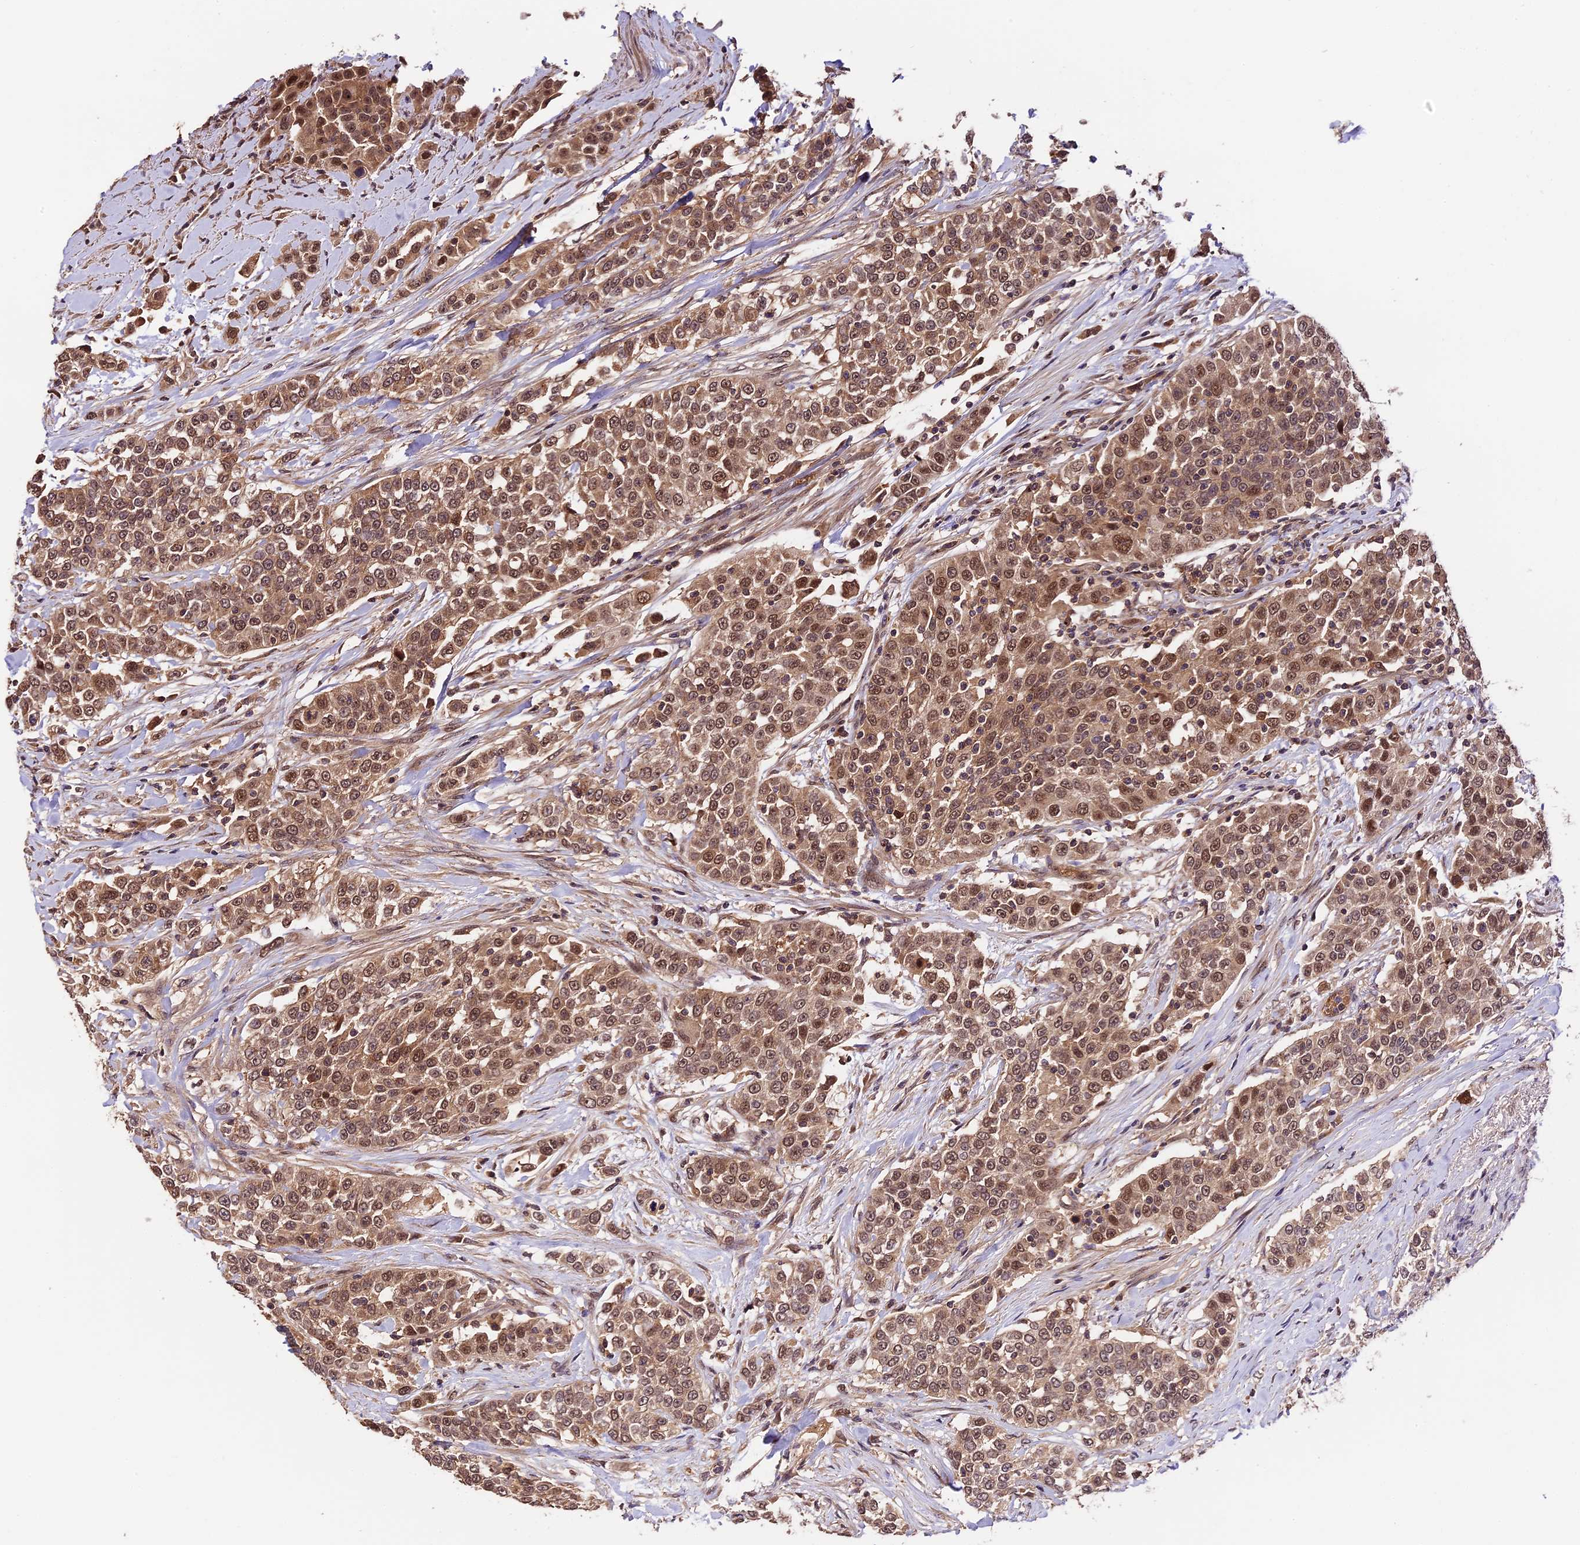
{"staining": {"intensity": "moderate", "quantity": ">75%", "location": "cytoplasmic/membranous,nuclear"}, "tissue": "urothelial cancer", "cell_type": "Tumor cells", "image_type": "cancer", "snomed": [{"axis": "morphology", "description": "Urothelial carcinoma, High grade"}, {"axis": "topography", "description": "Urinary bladder"}], "caption": "This image displays immunohistochemistry staining of urothelial carcinoma (high-grade), with medium moderate cytoplasmic/membranous and nuclear positivity in about >75% of tumor cells.", "gene": "TRMT1", "patient": {"sex": "female", "age": 80}}